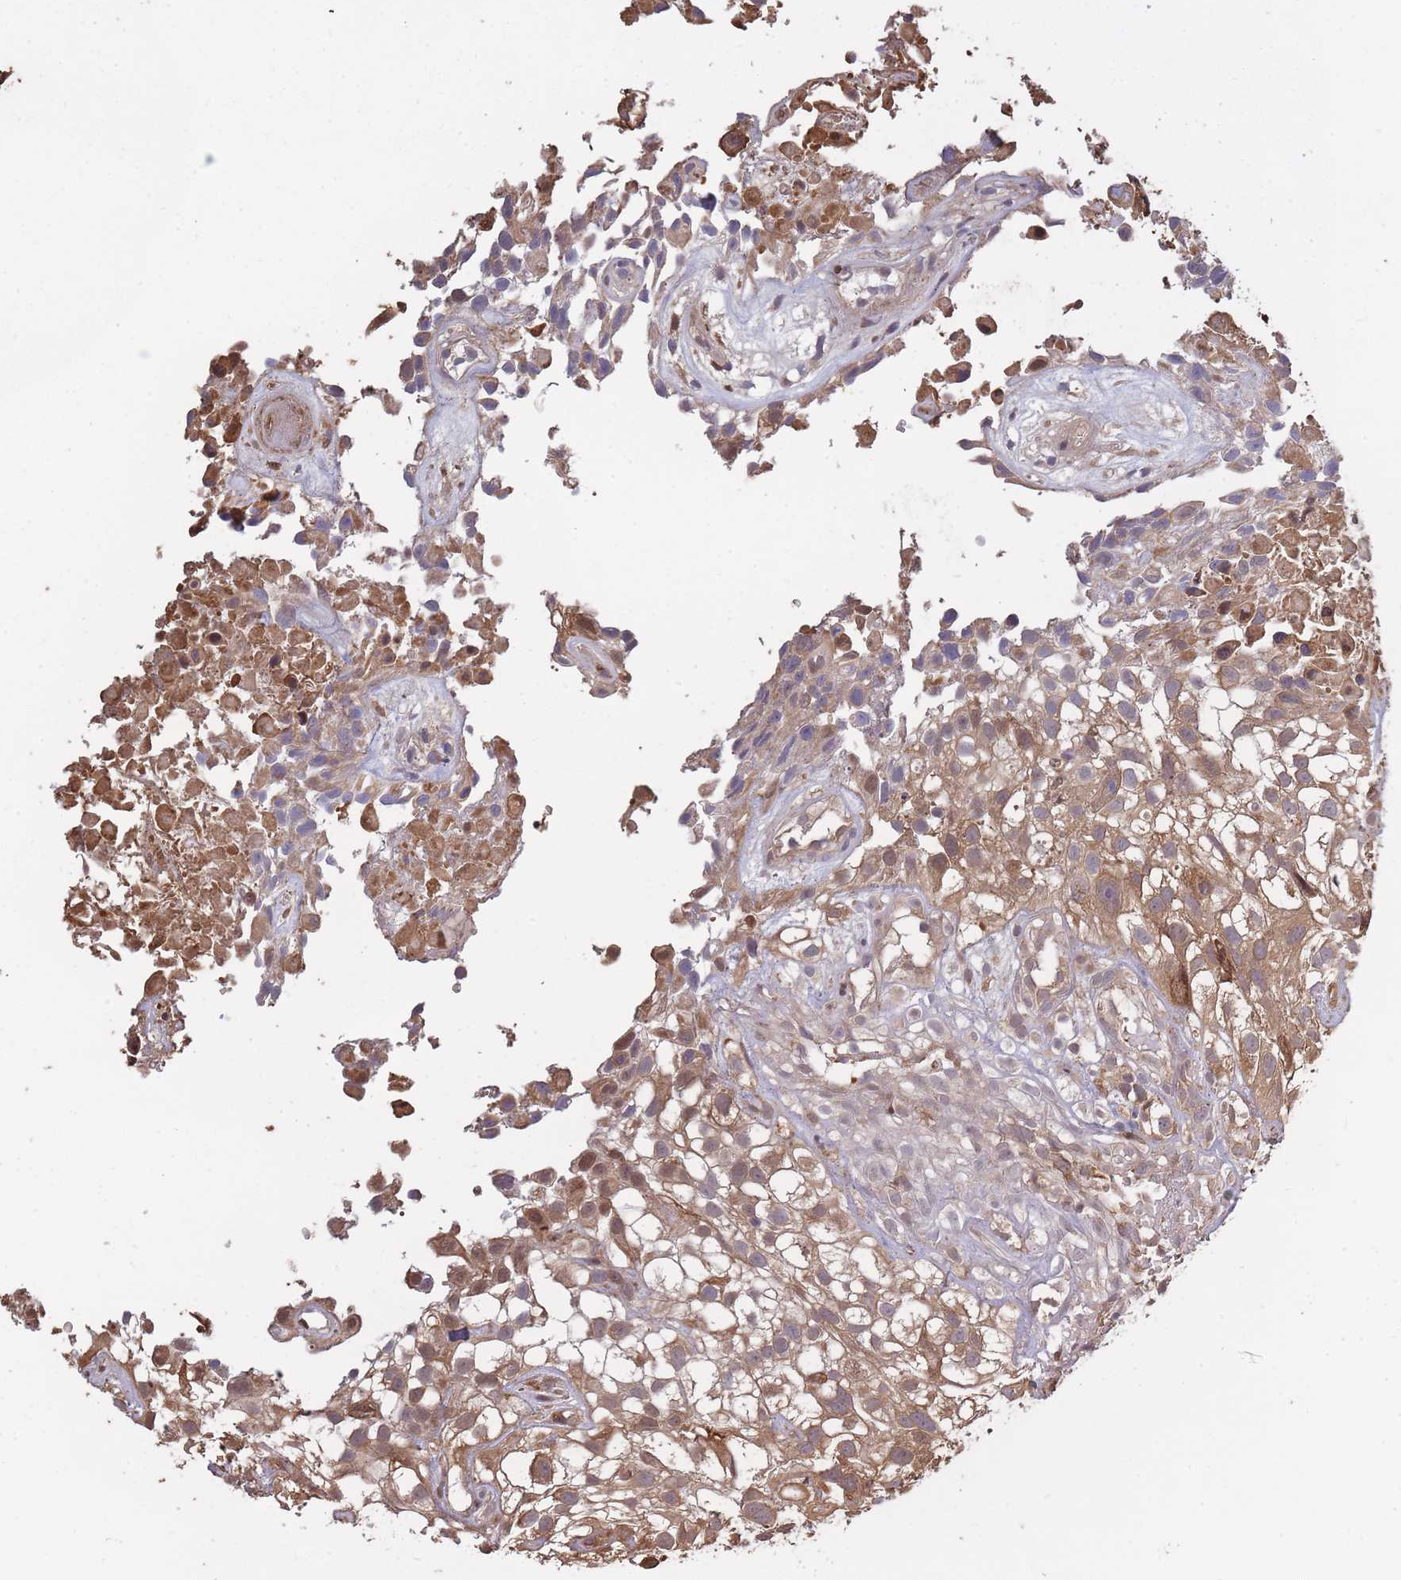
{"staining": {"intensity": "moderate", "quantity": ">75%", "location": "cytoplasmic/membranous"}, "tissue": "urothelial cancer", "cell_type": "Tumor cells", "image_type": "cancer", "snomed": [{"axis": "morphology", "description": "Urothelial carcinoma, High grade"}, {"axis": "topography", "description": "Urinary bladder"}], "caption": "Urothelial cancer stained with DAB (3,3'-diaminobenzidine) immunohistochemistry exhibits medium levels of moderate cytoplasmic/membranous staining in about >75% of tumor cells.", "gene": "ARL13B", "patient": {"sex": "male", "age": 56}}